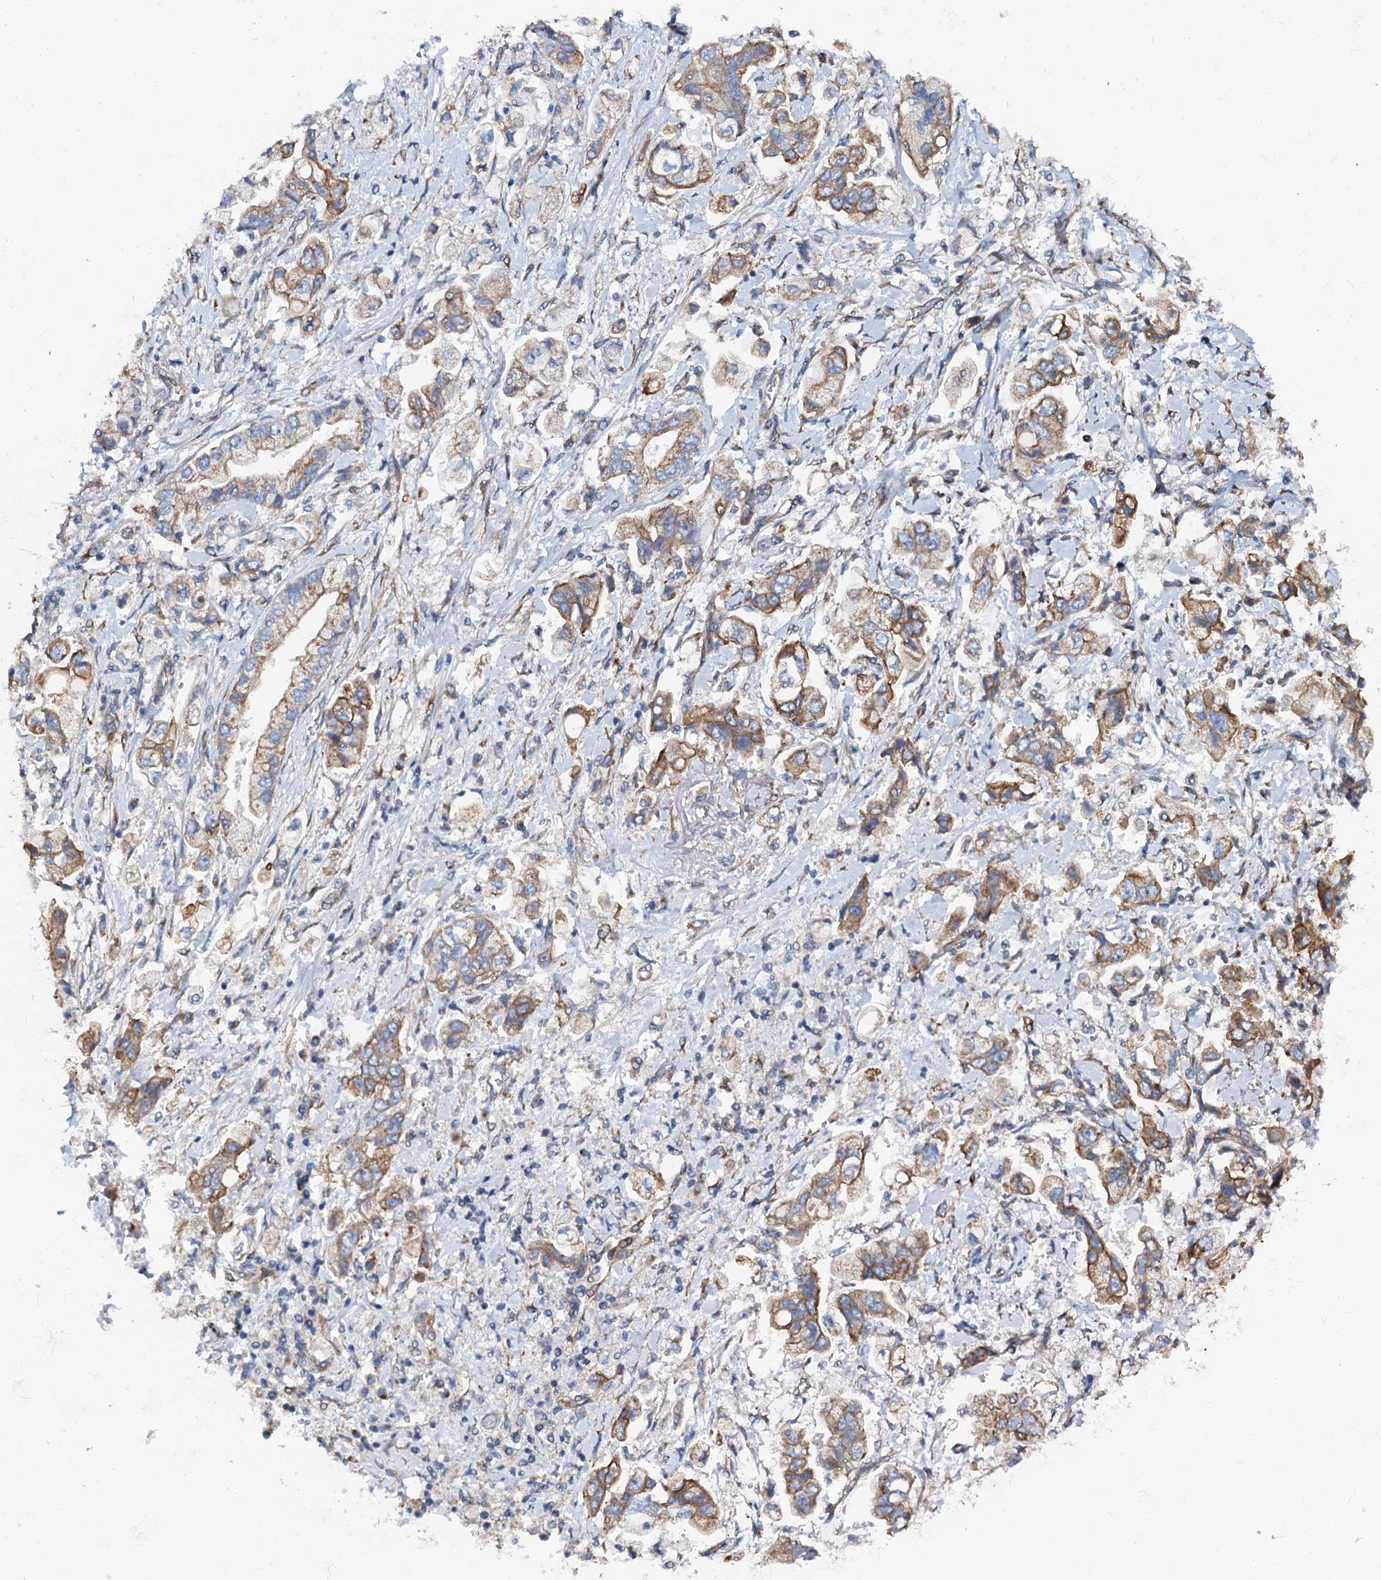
{"staining": {"intensity": "moderate", "quantity": ">75%", "location": "cytoplasmic/membranous"}, "tissue": "stomach cancer", "cell_type": "Tumor cells", "image_type": "cancer", "snomed": [{"axis": "morphology", "description": "Adenocarcinoma, NOS"}, {"axis": "topography", "description": "Stomach"}], "caption": "High-magnification brightfield microscopy of adenocarcinoma (stomach) stained with DAB (3,3'-diaminobenzidine) (brown) and counterstained with hematoxylin (blue). tumor cells exhibit moderate cytoplasmic/membranous expression is appreciated in approximately>75% of cells.", "gene": "NGRN", "patient": {"sex": "male", "age": 62}}